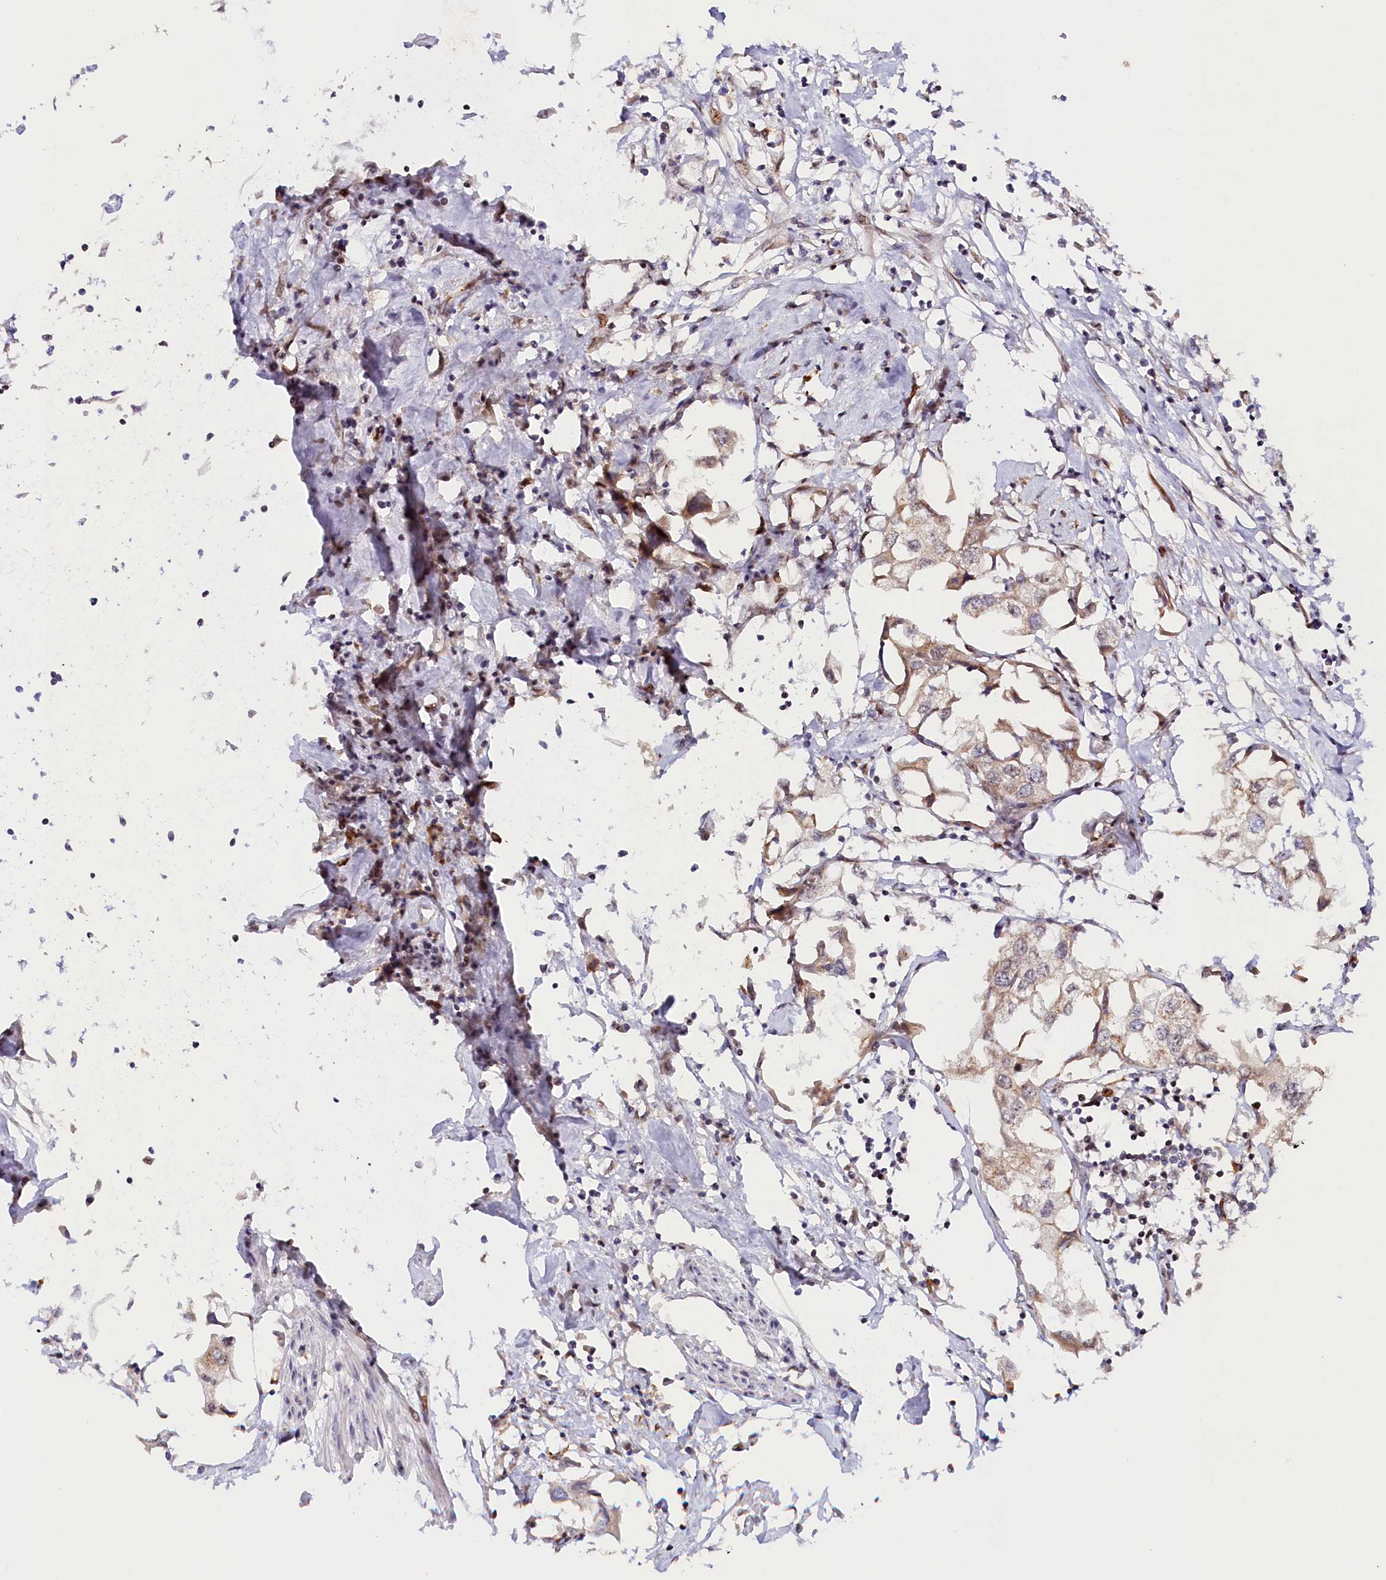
{"staining": {"intensity": "weak", "quantity": "<25%", "location": "cytoplasmic/membranous"}, "tissue": "urothelial cancer", "cell_type": "Tumor cells", "image_type": "cancer", "snomed": [{"axis": "morphology", "description": "Urothelial carcinoma, High grade"}, {"axis": "topography", "description": "Urinary bladder"}], "caption": "IHC photomicrograph of human urothelial cancer stained for a protein (brown), which demonstrates no staining in tumor cells.", "gene": "ANKRD24", "patient": {"sex": "male", "age": 64}}